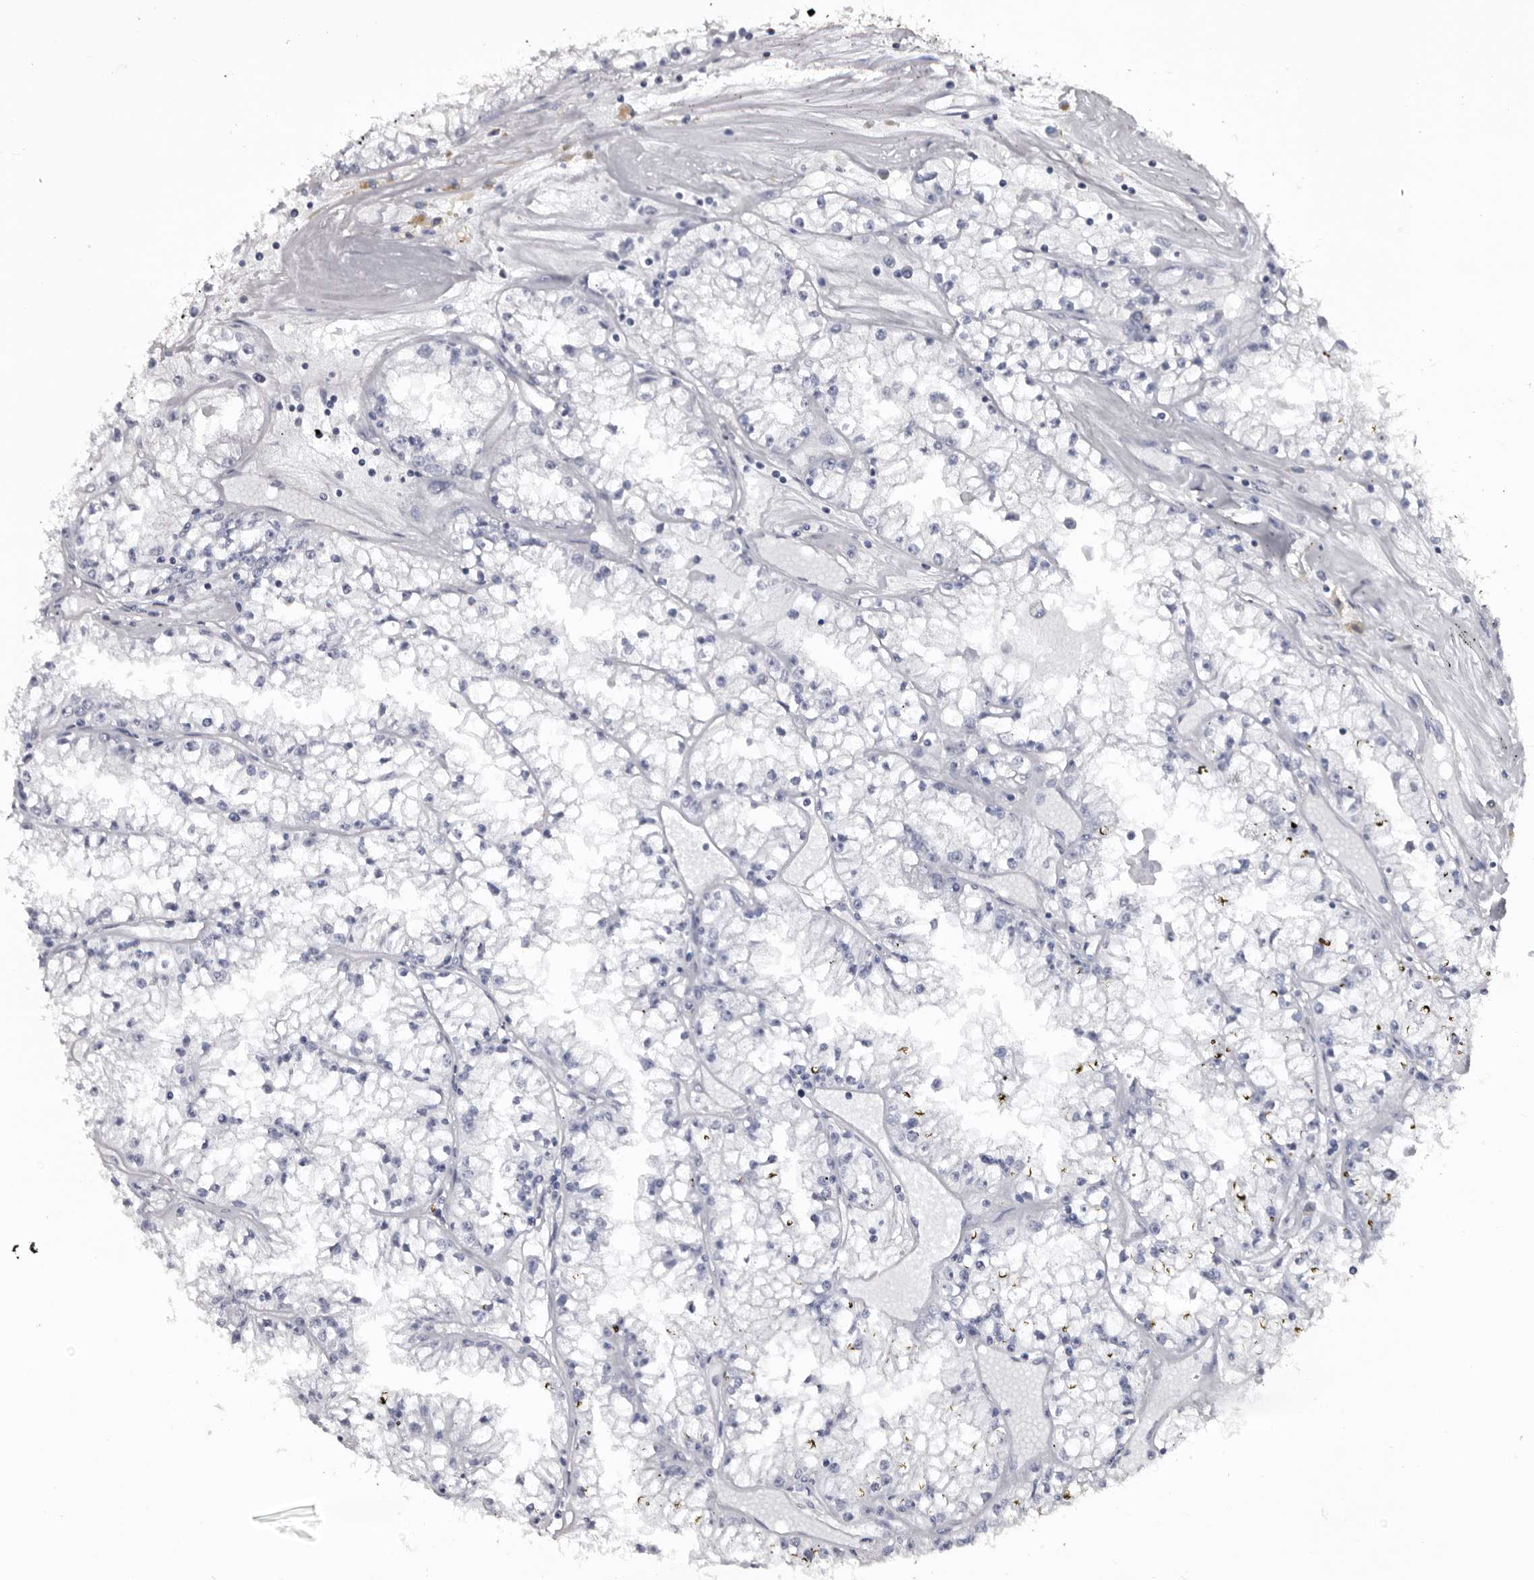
{"staining": {"intensity": "negative", "quantity": "none", "location": "none"}, "tissue": "renal cancer", "cell_type": "Tumor cells", "image_type": "cancer", "snomed": [{"axis": "morphology", "description": "Adenocarcinoma, NOS"}, {"axis": "topography", "description": "Kidney"}], "caption": "An image of renal cancer stained for a protein shows no brown staining in tumor cells.", "gene": "SLC10A4", "patient": {"sex": "male", "age": 56}}